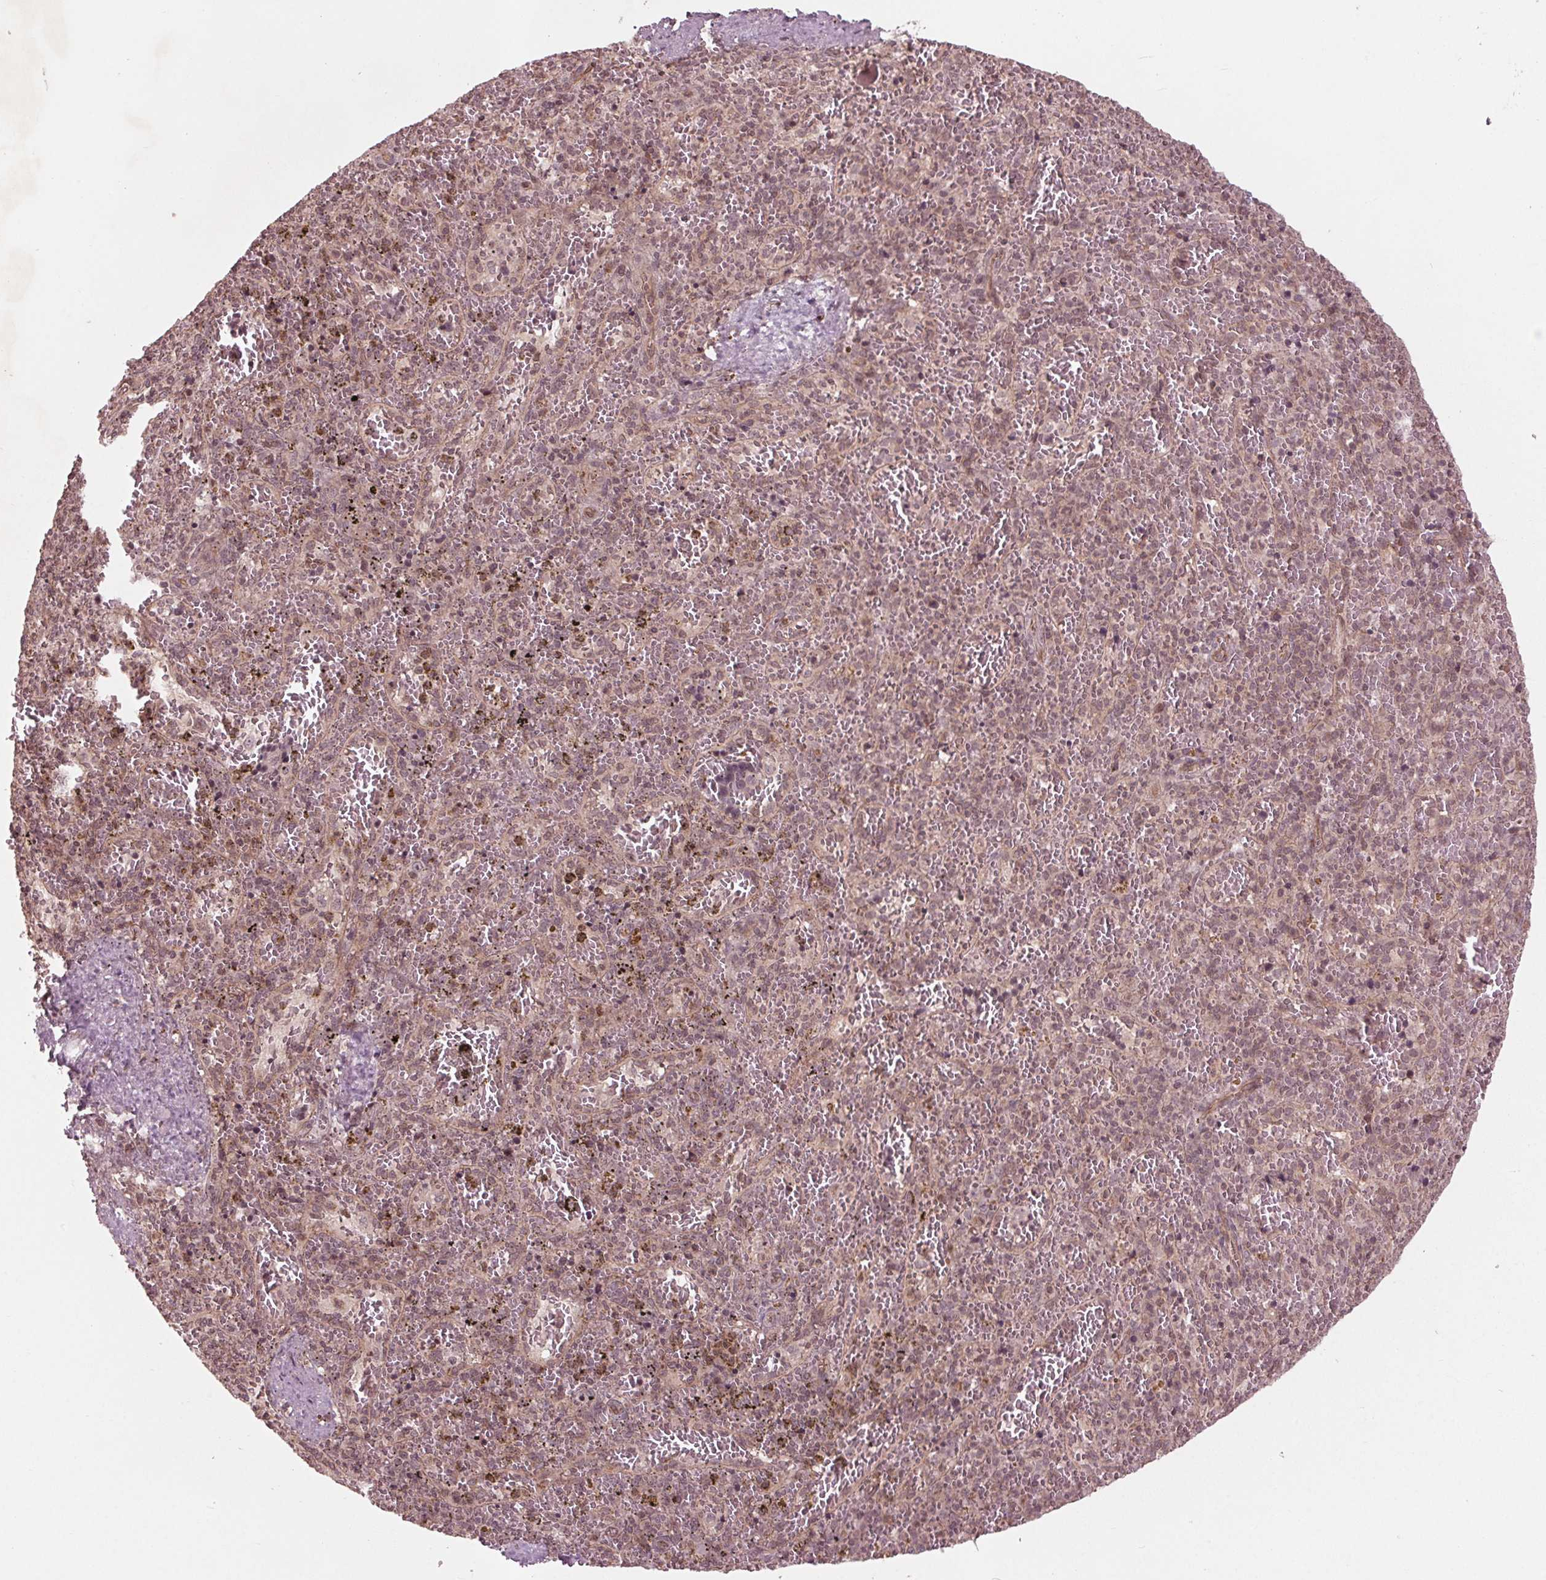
{"staining": {"intensity": "weak", "quantity": "25%-75%", "location": "nuclear"}, "tissue": "spleen", "cell_type": "Cells in red pulp", "image_type": "normal", "snomed": [{"axis": "morphology", "description": "Normal tissue, NOS"}, {"axis": "topography", "description": "Spleen"}], "caption": "Benign spleen reveals weak nuclear expression in about 25%-75% of cells in red pulp, visualized by immunohistochemistry.", "gene": "BTBD1", "patient": {"sex": "female", "age": 50}}